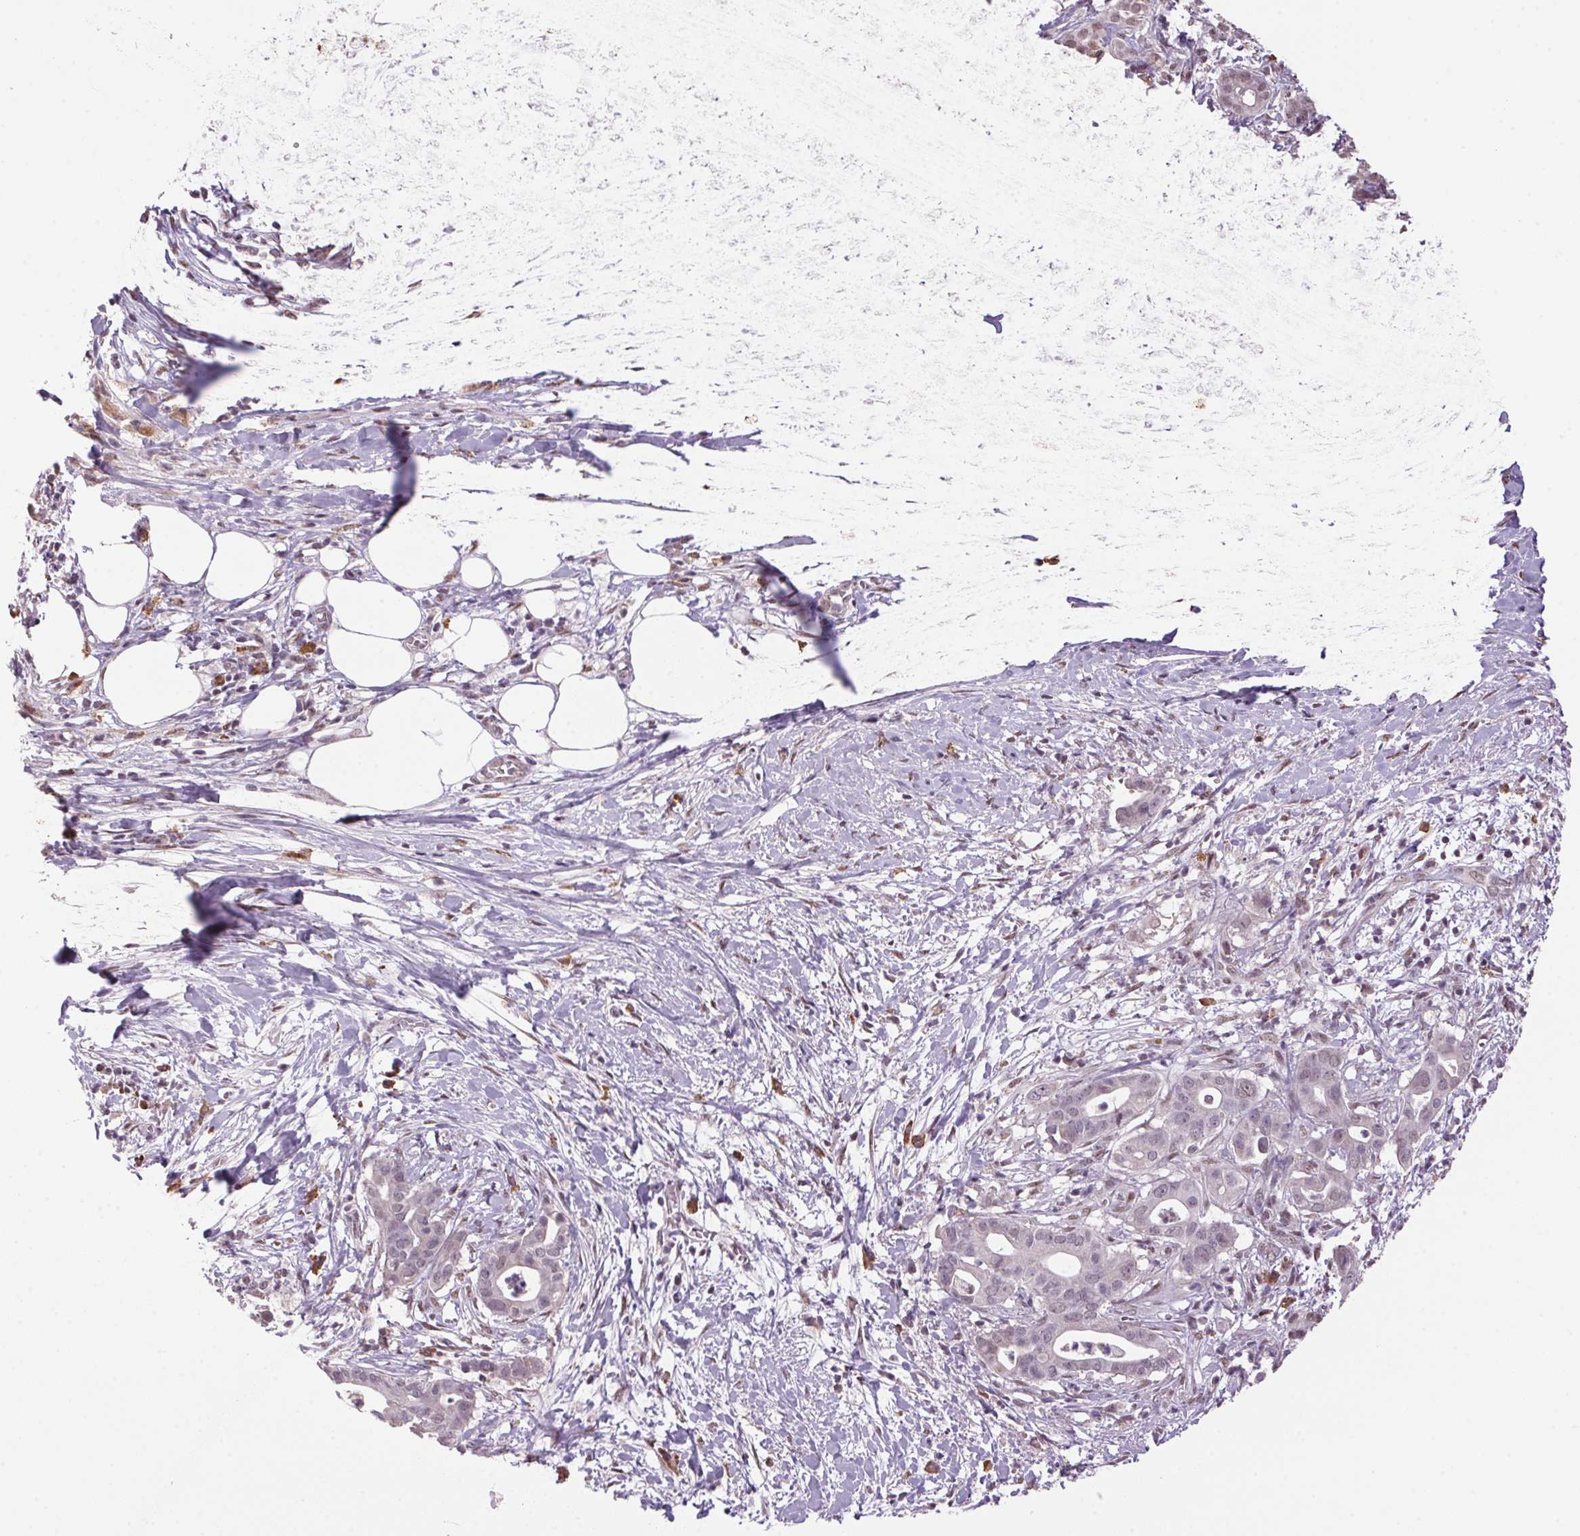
{"staining": {"intensity": "negative", "quantity": "none", "location": "none"}, "tissue": "pancreatic cancer", "cell_type": "Tumor cells", "image_type": "cancer", "snomed": [{"axis": "morphology", "description": "Adenocarcinoma, NOS"}, {"axis": "topography", "description": "Pancreas"}], "caption": "An immunohistochemistry (IHC) histopathology image of adenocarcinoma (pancreatic) is shown. There is no staining in tumor cells of adenocarcinoma (pancreatic).", "gene": "ZBTB4", "patient": {"sex": "male", "age": 61}}